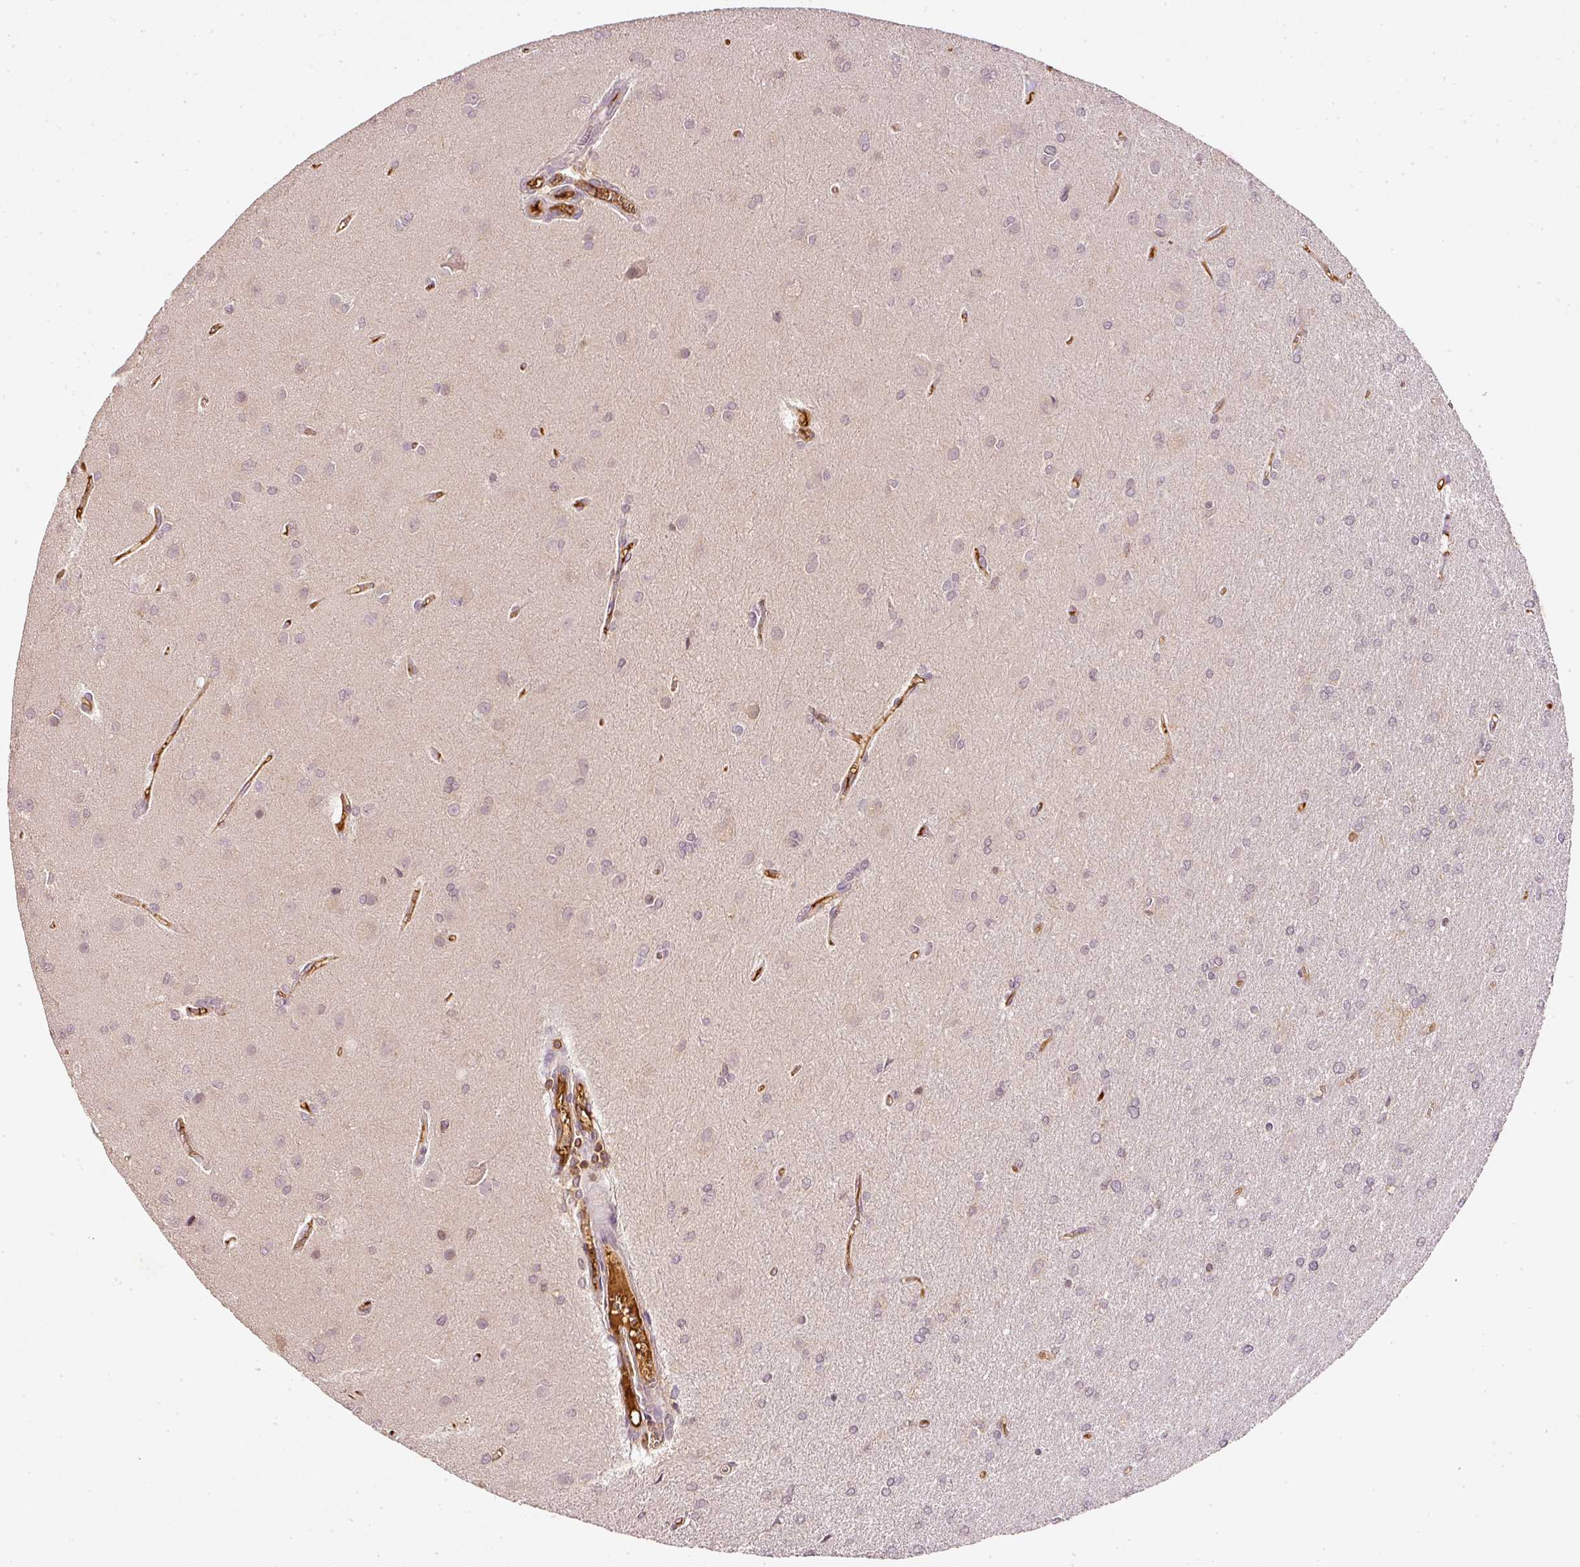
{"staining": {"intensity": "weak", "quantity": "25%-75%", "location": "cytoplasmic/membranous"}, "tissue": "glioma", "cell_type": "Tumor cells", "image_type": "cancer", "snomed": [{"axis": "morphology", "description": "Glioma, malignant, High grade"}, {"axis": "topography", "description": "Brain"}], "caption": "Protein analysis of glioma tissue demonstrates weak cytoplasmic/membranous staining in about 25%-75% of tumor cells.", "gene": "EVL", "patient": {"sex": "male", "age": 67}}